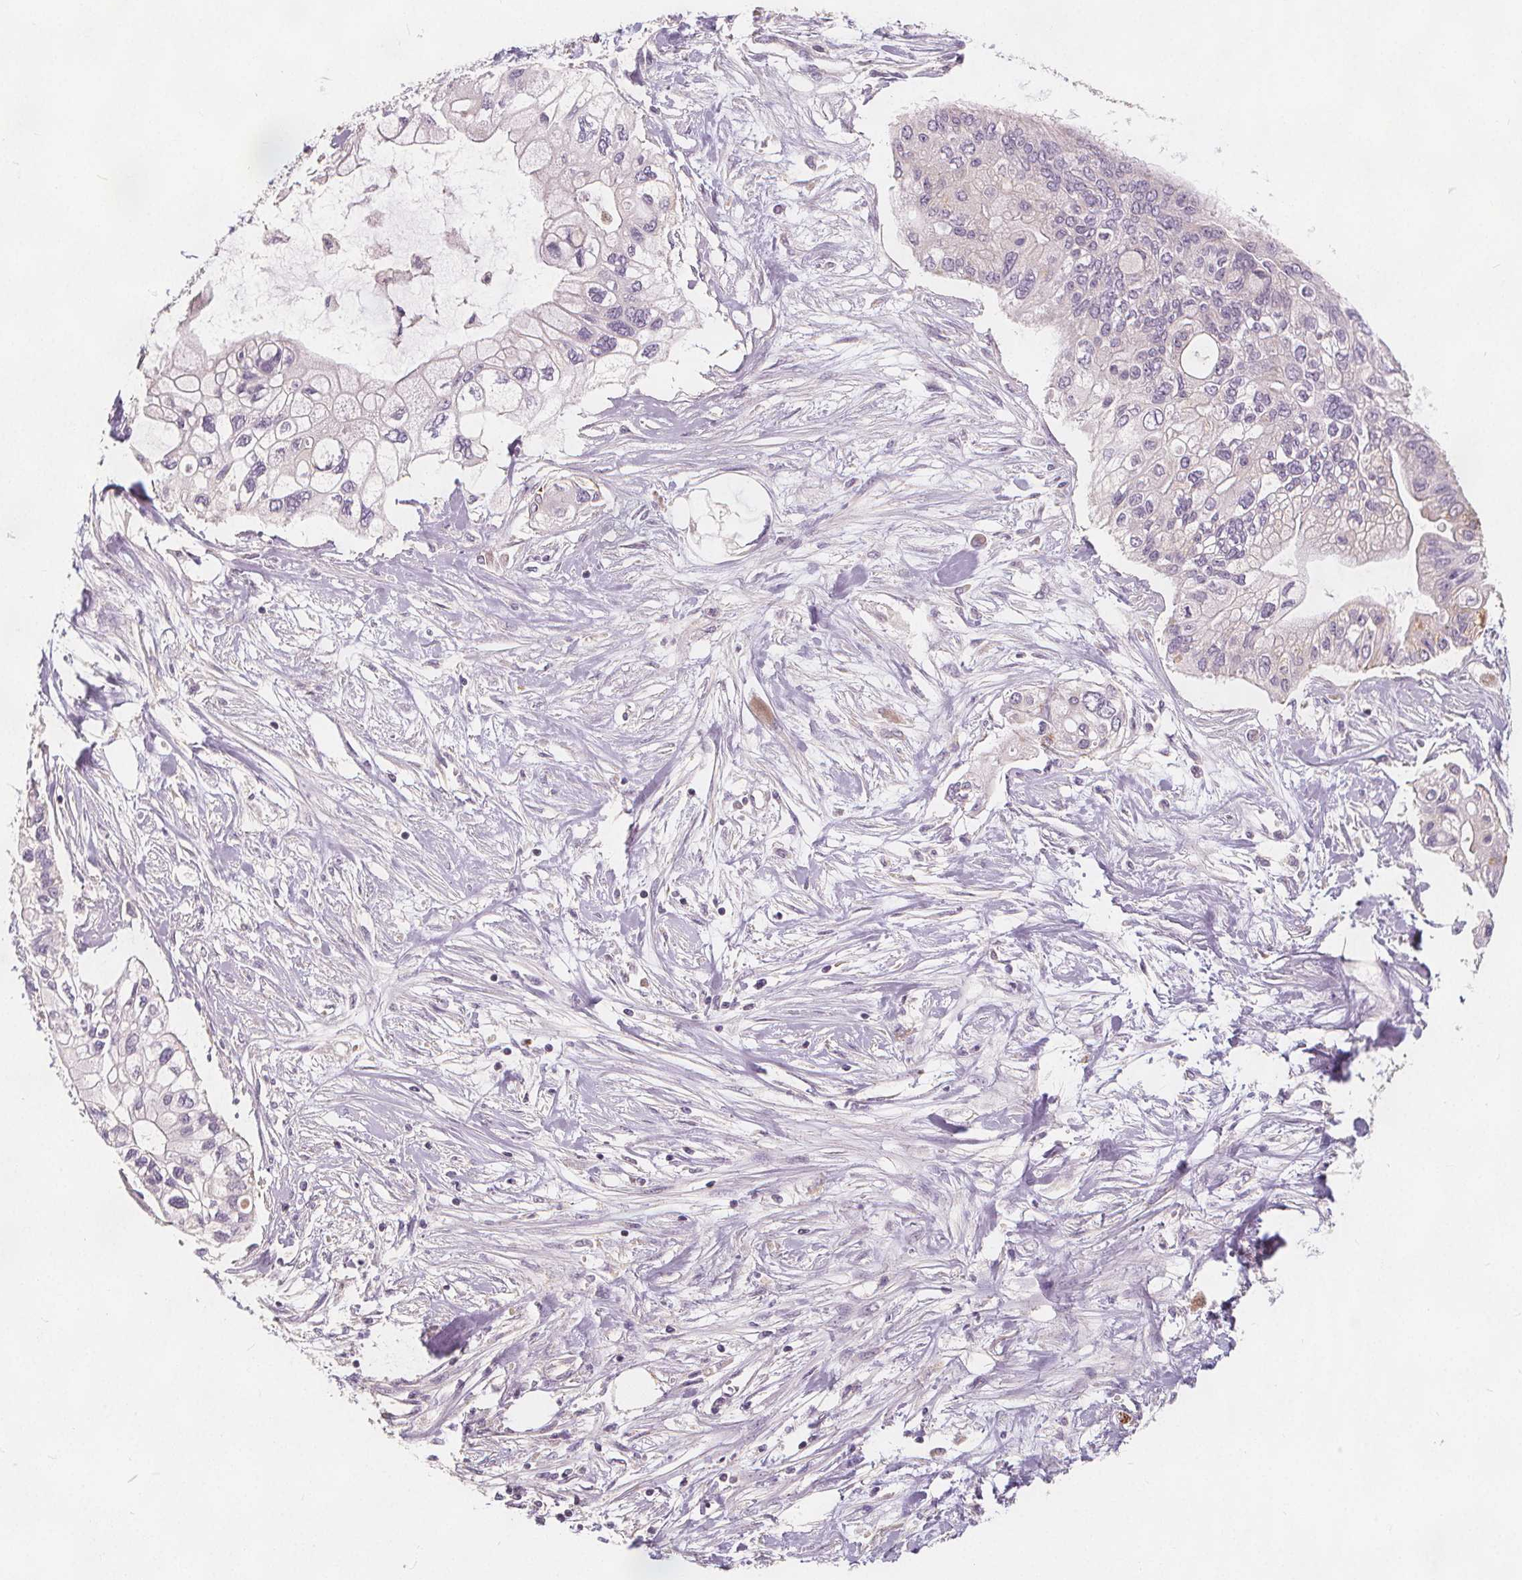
{"staining": {"intensity": "negative", "quantity": "none", "location": "none"}, "tissue": "pancreatic cancer", "cell_type": "Tumor cells", "image_type": "cancer", "snomed": [{"axis": "morphology", "description": "Adenocarcinoma, NOS"}, {"axis": "topography", "description": "Pancreas"}], "caption": "The histopathology image exhibits no significant positivity in tumor cells of pancreatic cancer (adenocarcinoma).", "gene": "DRC3", "patient": {"sex": "female", "age": 77}}